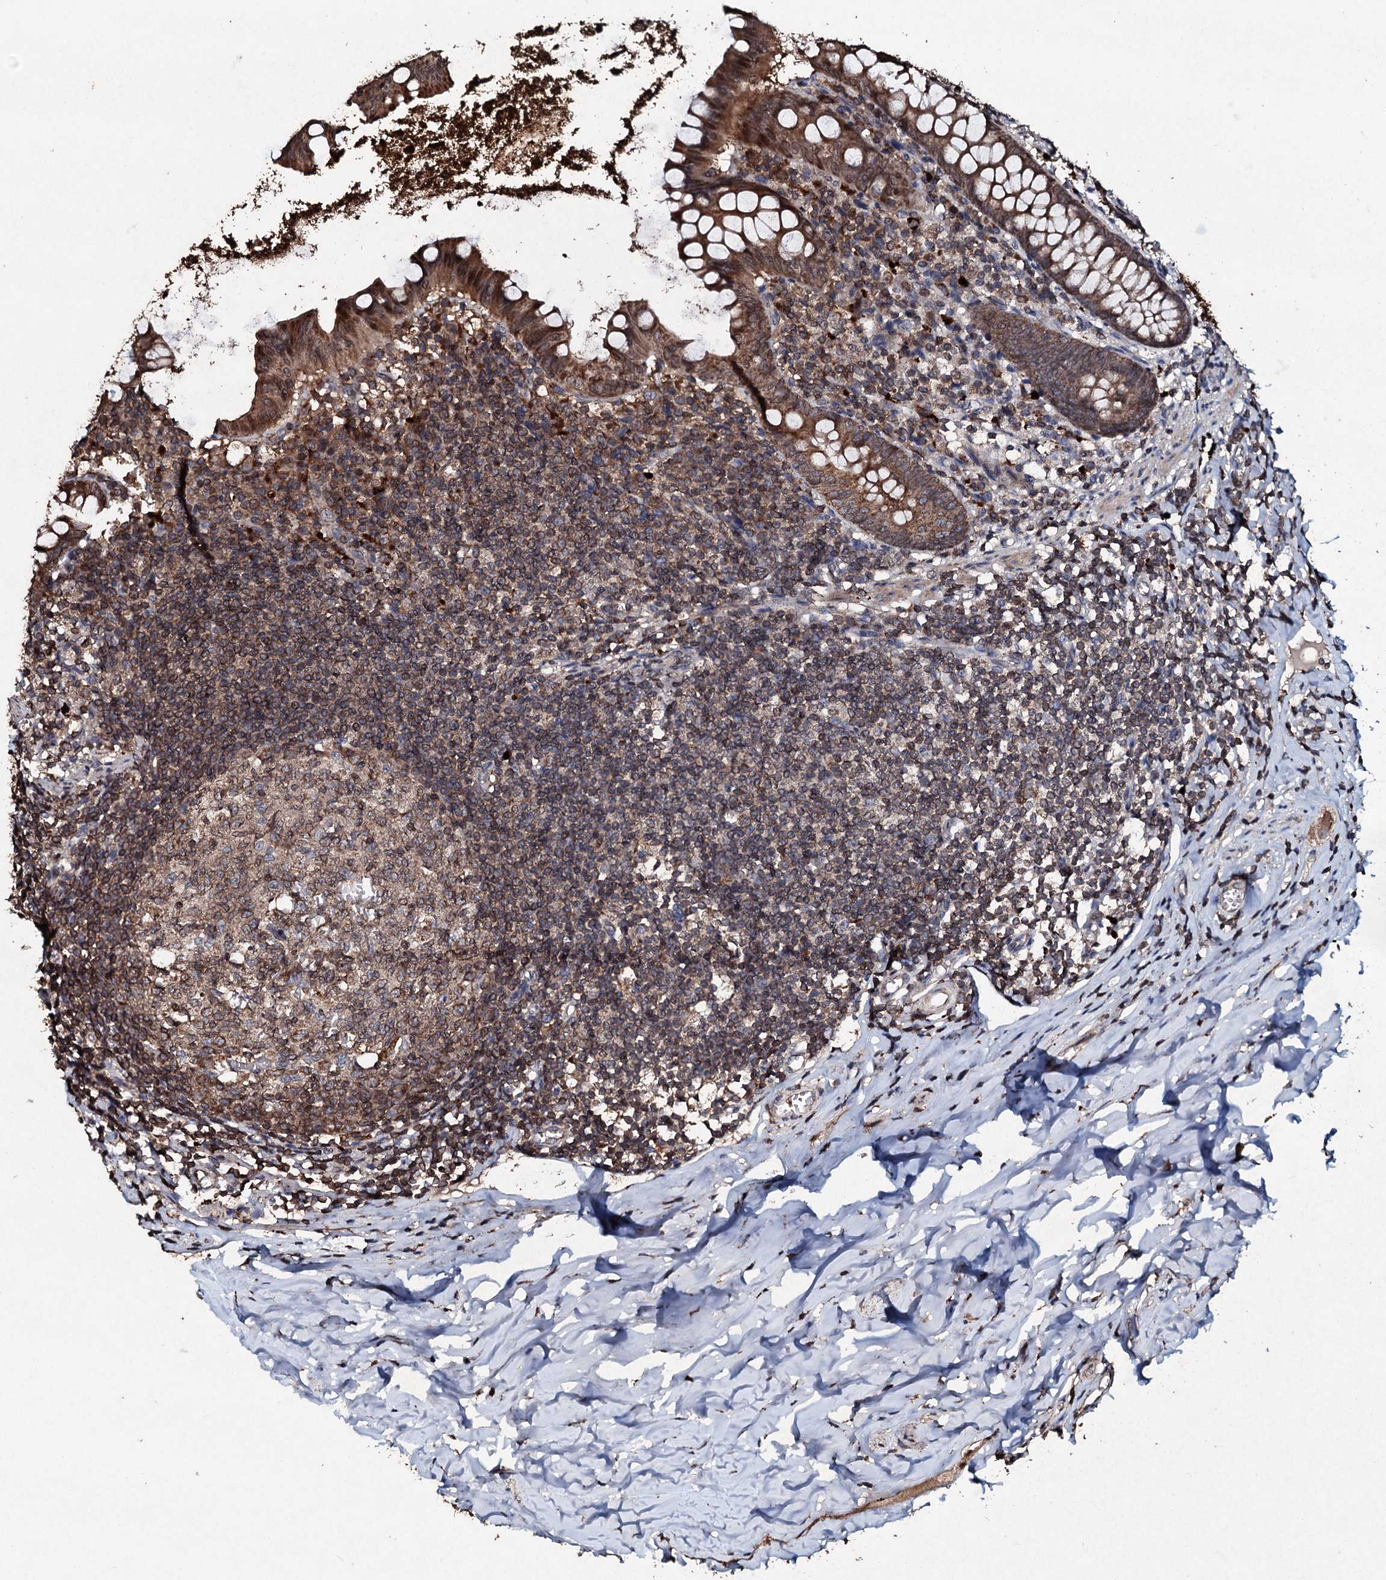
{"staining": {"intensity": "strong", "quantity": ">75%", "location": "cytoplasmic/membranous"}, "tissue": "appendix", "cell_type": "Glandular cells", "image_type": "normal", "snomed": [{"axis": "morphology", "description": "Normal tissue, NOS"}, {"axis": "topography", "description": "Appendix"}], "caption": "A photomicrograph showing strong cytoplasmic/membranous staining in about >75% of glandular cells in benign appendix, as visualized by brown immunohistochemical staining.", "gene": "SDHAF2", "patient": {"sex": "female", "age": 51}}